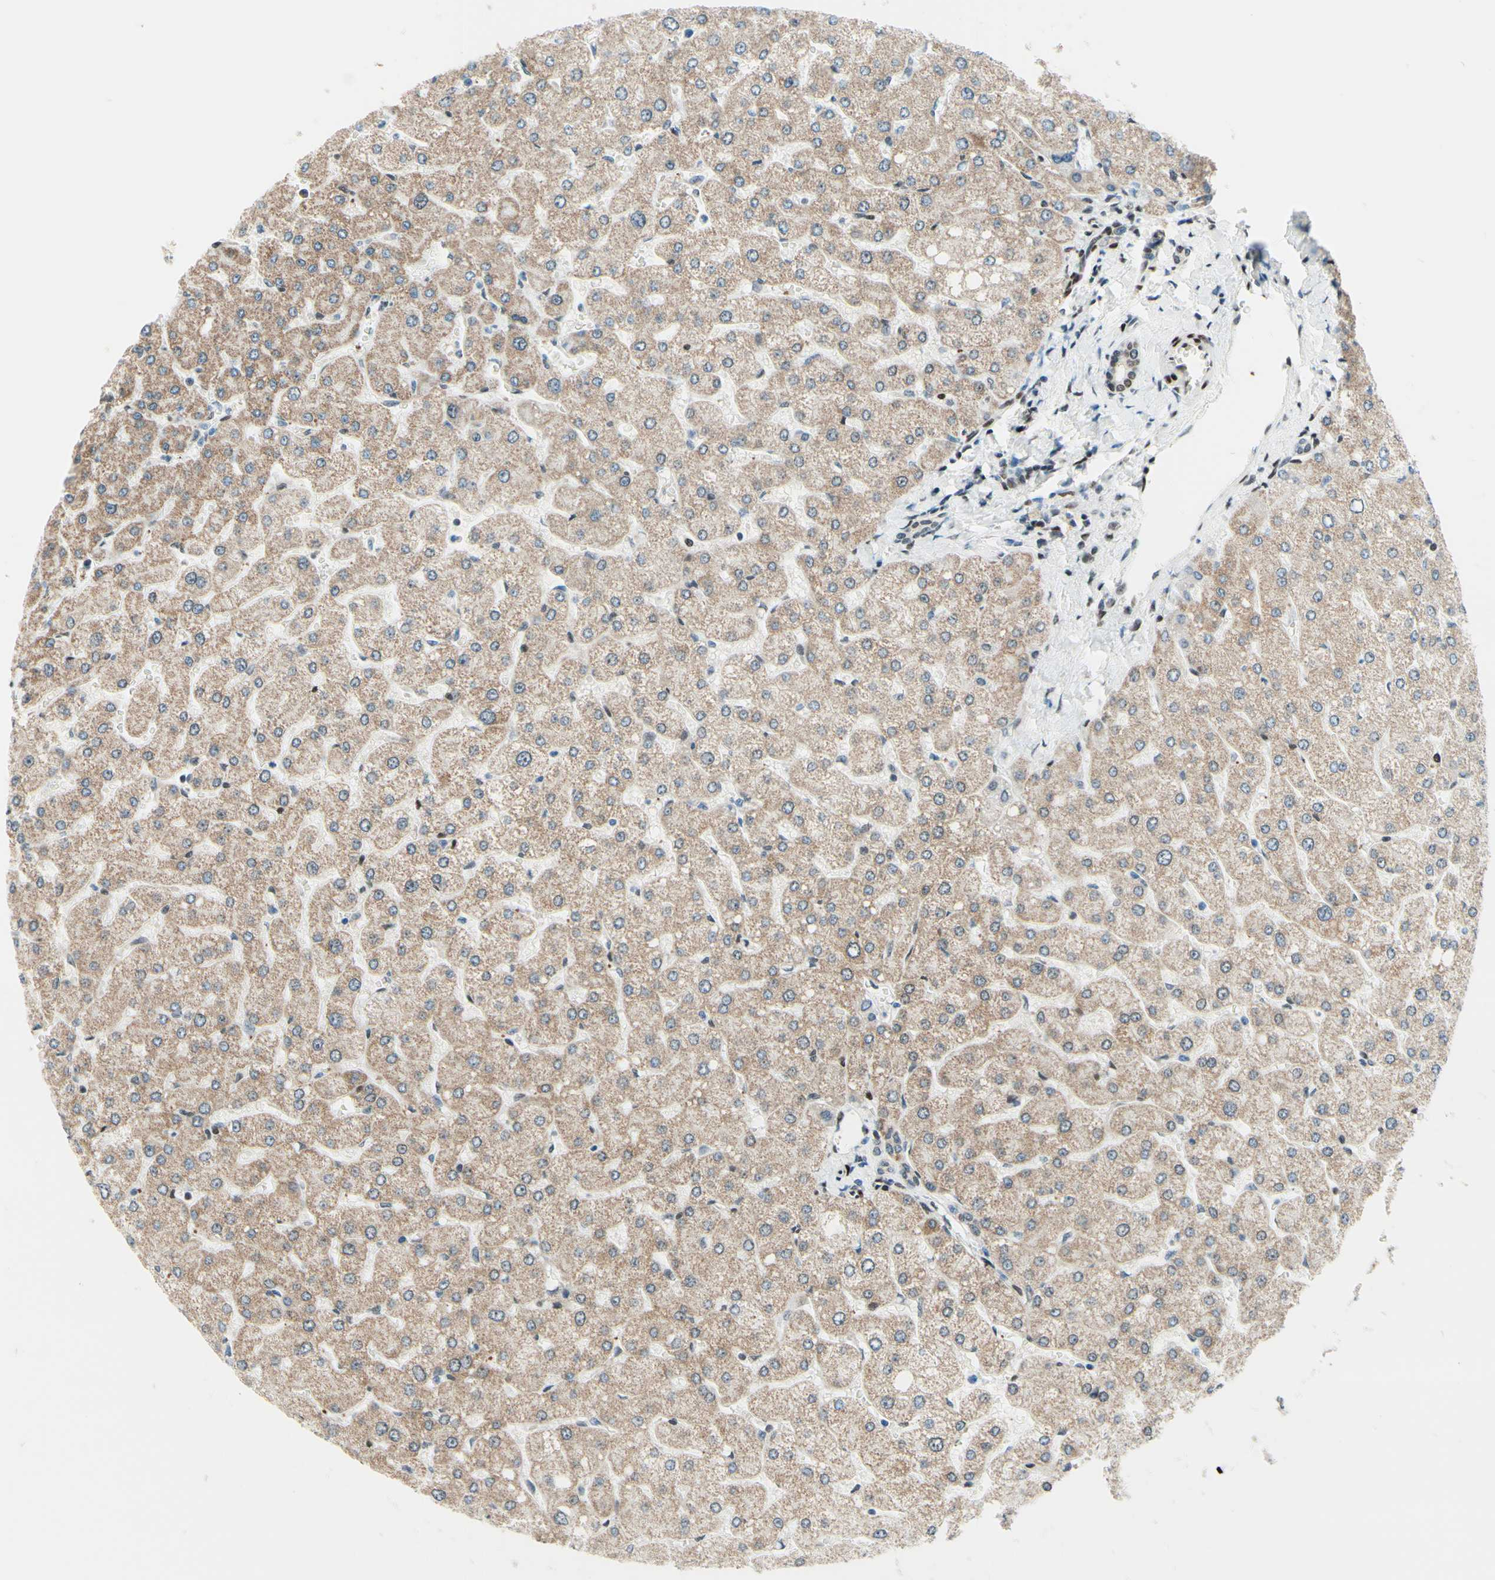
{"staining": {"intensity": "weak", "quantity": ">75%", "location": "cytoplasmic/membranous,nuclear"}, "tissue": "liver", "cell_type": "Cholangiocytes", "image_type": "normal", "snomed": [{"axis": "morphology", "description": "Normal tissue, NOS"}, {"axis": "topography", "description": "Liver"}], "caption": "A brown stain shows weak cytoplasmic/membranous,nuclear staining of a protein in cholangiocytes of normal human liver. Immunohistochemistry (ihc) stains the protein of interest in brown and the nuclei are stained blue.", "gene": "CBX7", "patient": {"sex": "male", "age": 55}}